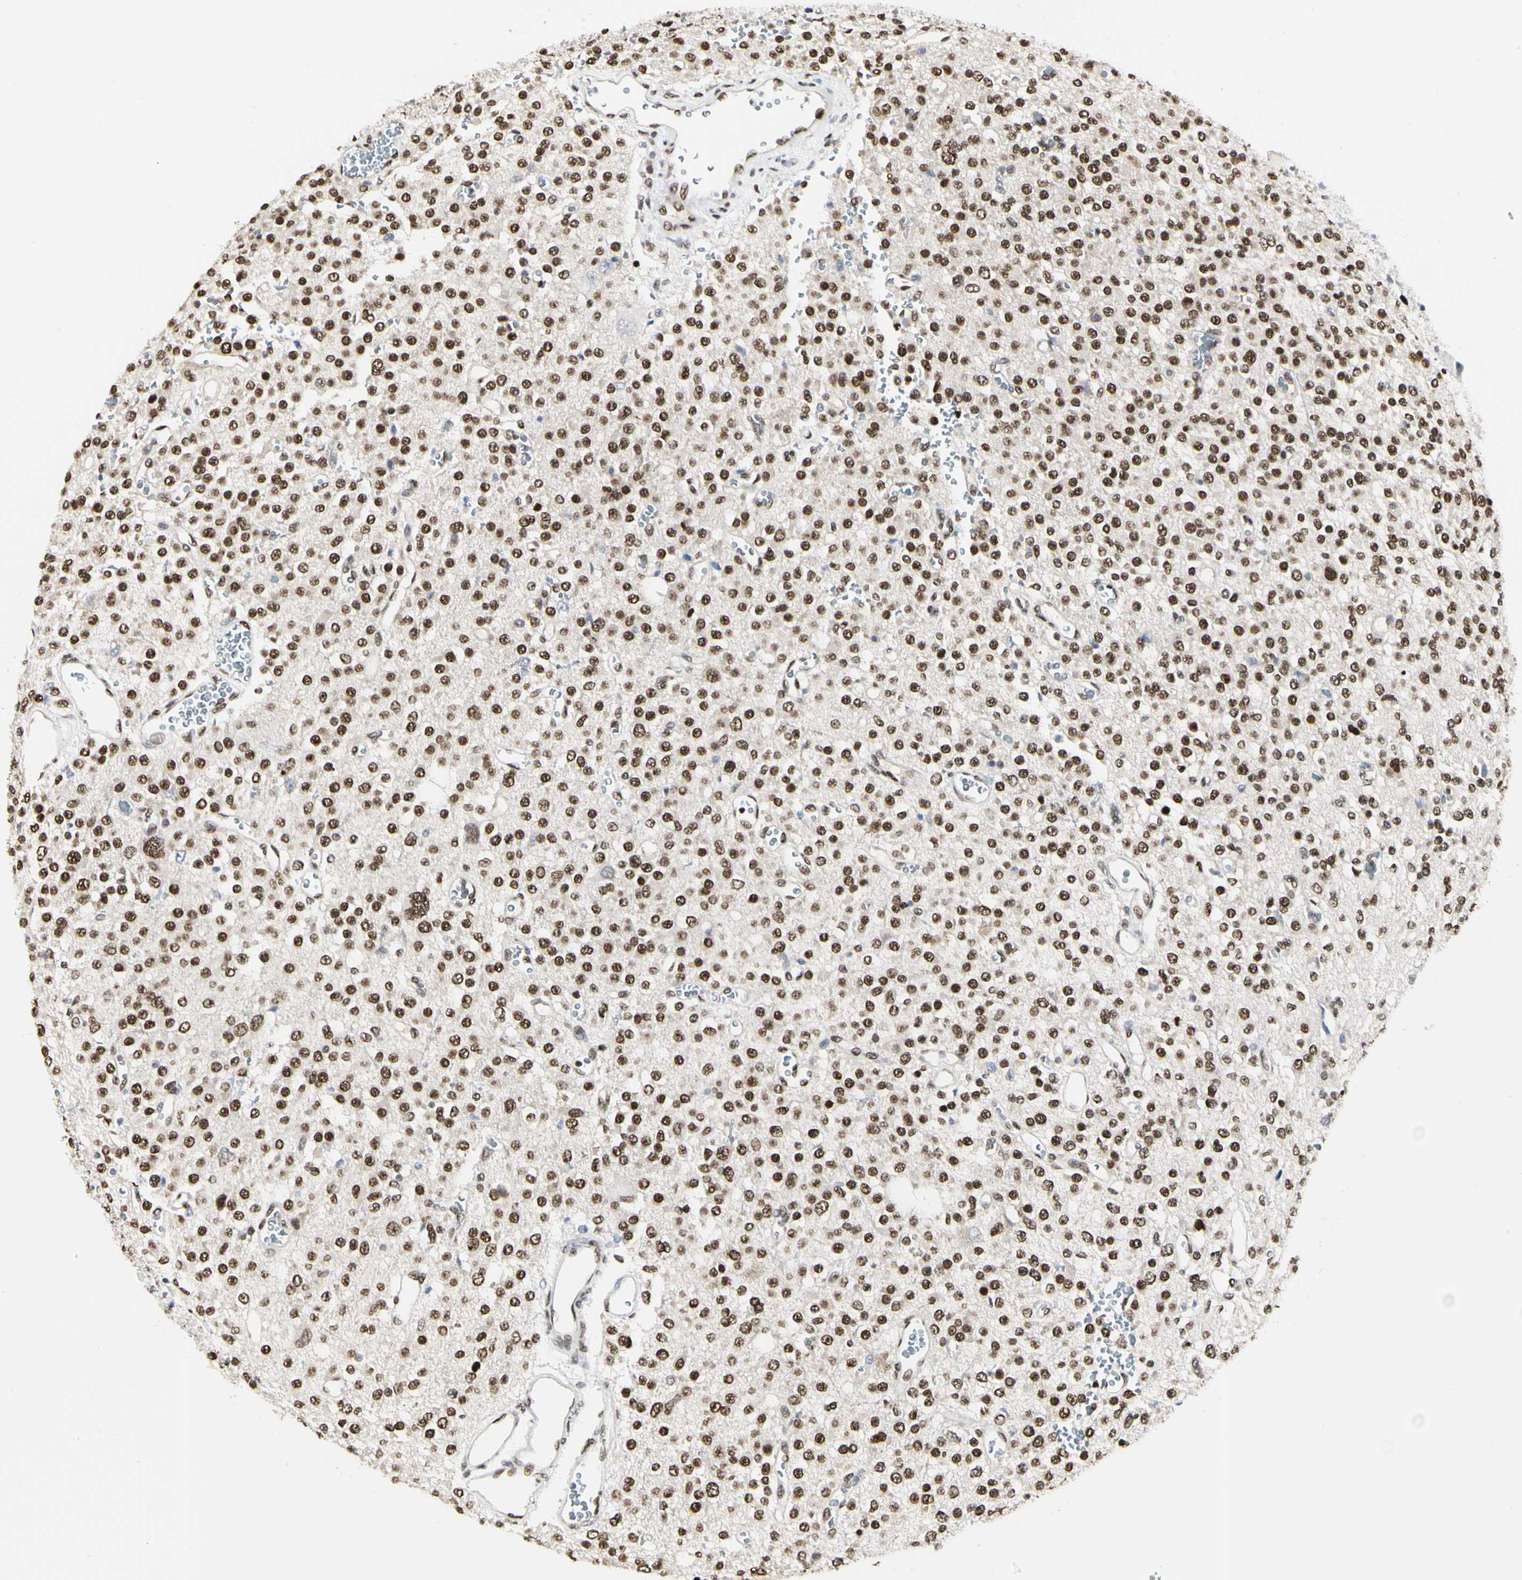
{"staining": {"intensity": "moderate", "quantity": ">75%", "location": "nuclear"}, "tissue": "glioma", "cell_type": "Tumor cells", "image_type": "cancer", "snomed": [{"axis": "morphology", "description": "Glioma, malignant, Low grade"}, {"axis": "topography", "description": "Brain"}], "caption": "Immunohistochemical staining of human low-grade glioma (malignant) shows moderate nuclear protein staining in approximately >75% of tumor cells.", "gene": "PRMT3", "patient": {"sex": "male", "age": 38}}